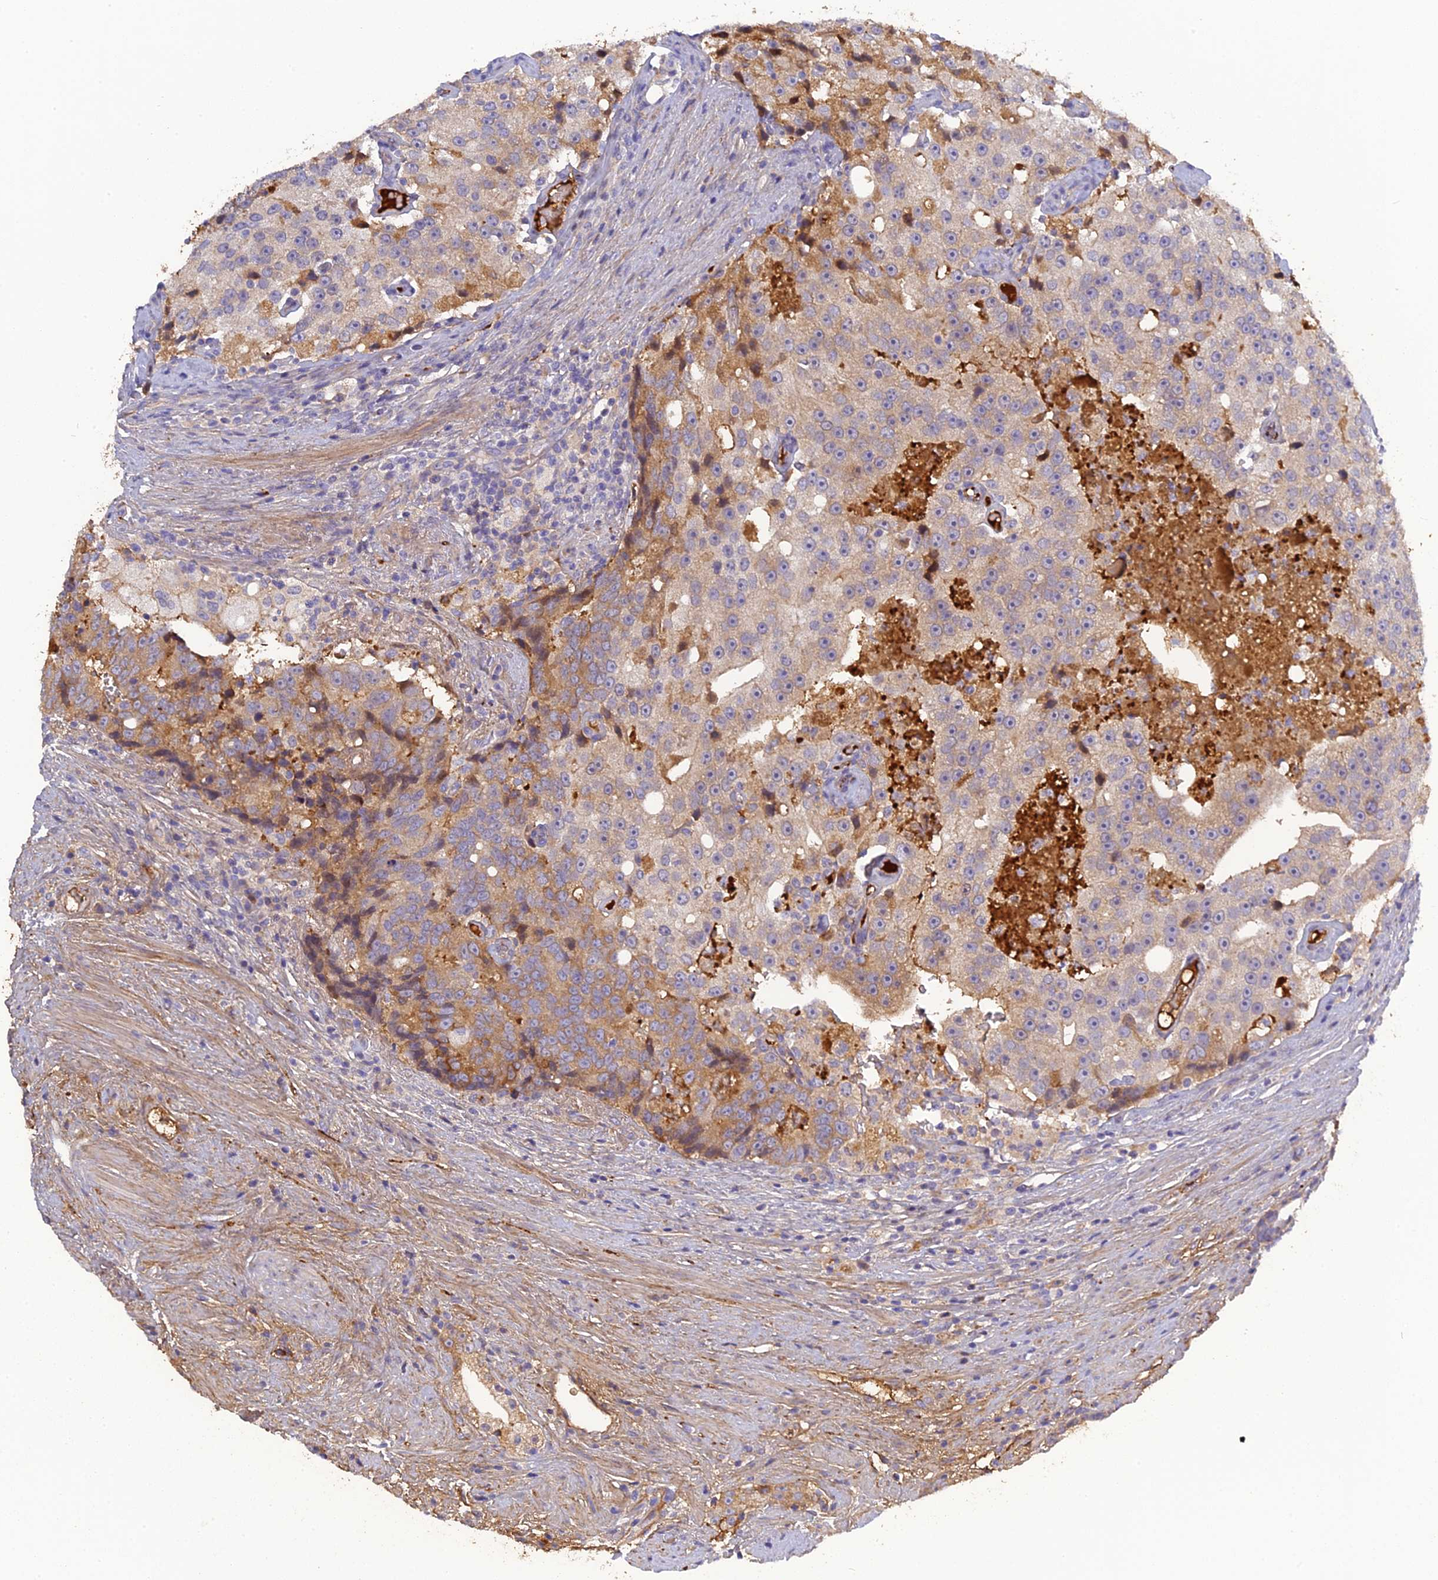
{"staining": {"intensity": "moderate", "quantity": "<25%", "location": "cytoplasmic/membranous"}, "tissue": "prostate cancer", "cell_type": "Tumor cells", "image_type": "cancer", "snomed": [{"axis": "morphology", "description": "Adenocarcinoma, High grade"}, {"axis": "topography", "description": "Prostate"}], "caption": "Immunohistochemical staining of human high-grade adenocarcinoma (prostate) displays low levels of moderate cytoplasmic/membranous positivity in about <25% of tumor cells. The protein of interest is shown in brown color, while the nuclei are stained blue.", "gene": "PZP", "patient": {"sex": "male", "age": 70}}